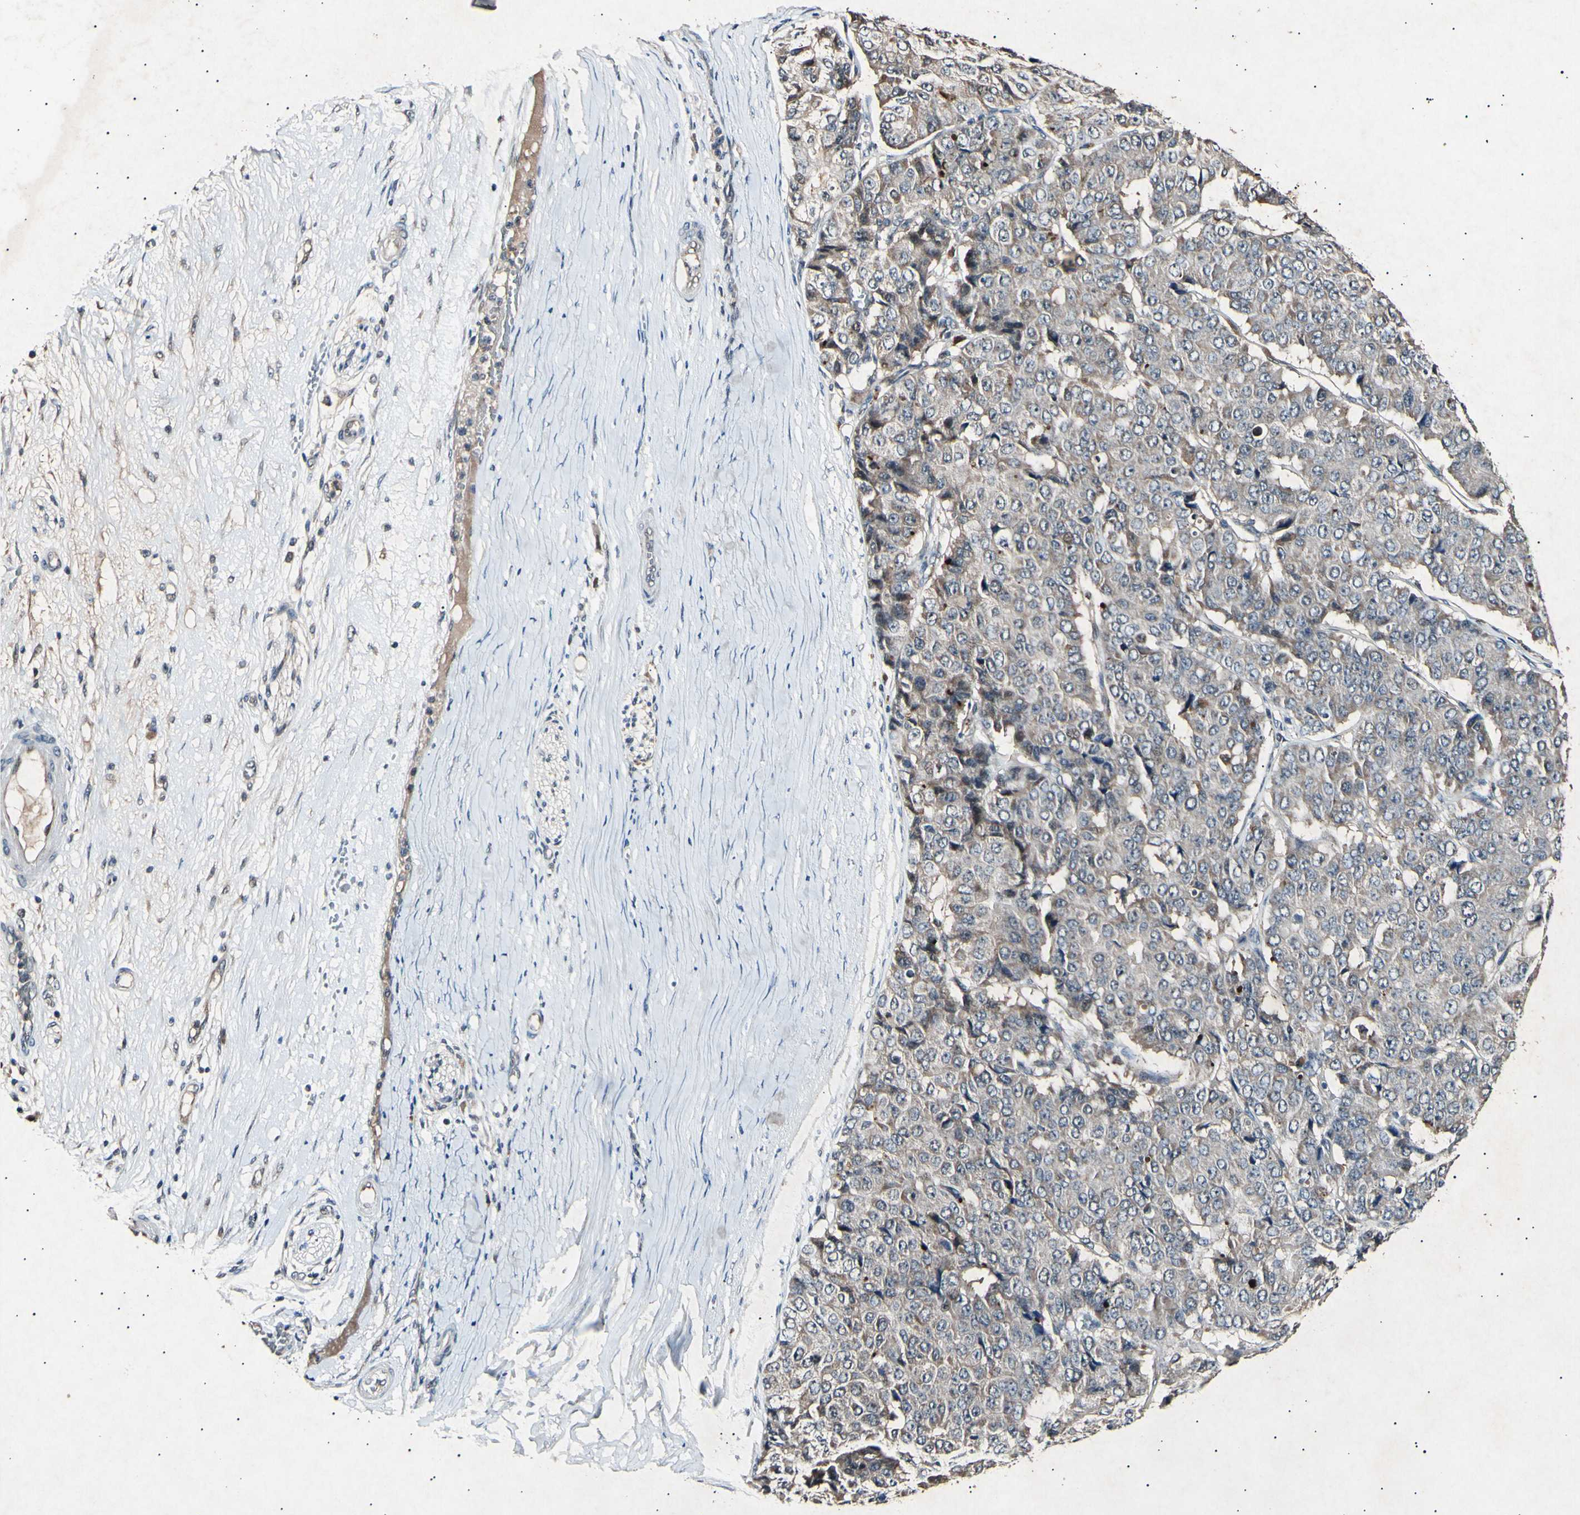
{"staining": {"intensity": "weak", "quantity": ">75%", "location": "cytoplasmic/membranous"}, "tissue": "pancreatic cancer", "cell_type": "Tumor cells", "image_type": "cancer", "snomed": [{"axis": "morphology", "description": "Adenocarcinoma, NOS"}, {"axis": "topography", "description": "Pancreas"}], "caption": "The histopathology image shows staining of pancreatic adenocarcinoma, revealing weak cytoplasmic/membranous protein positivity (brown color) within tumor cells.", "gene": "ADCY3", "patient": {"sex": "male", "age": 50}}